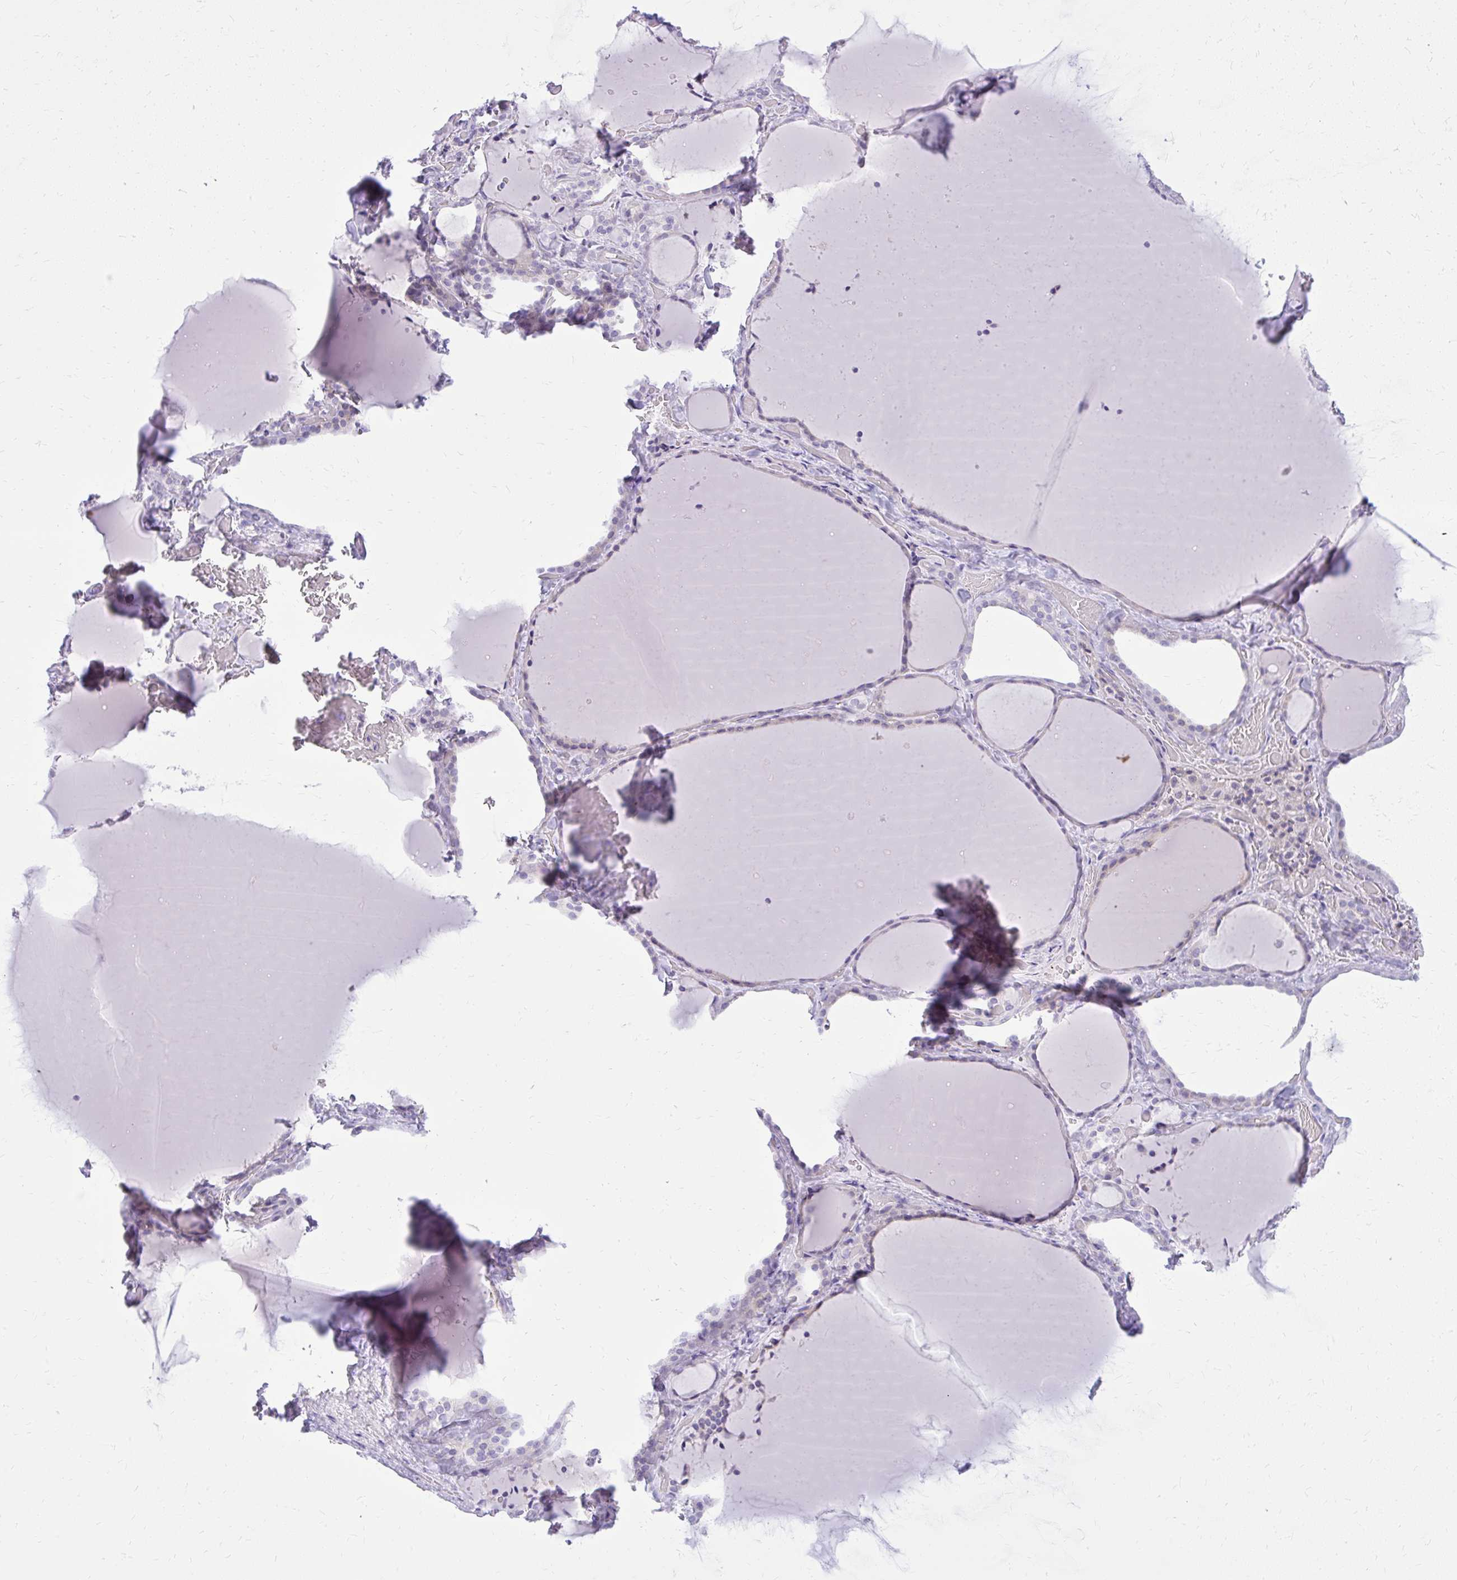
{"staining": {"intensity": "negative", "quantity": "none", "location": "none"}, "tissue": "thyroid gland", "cell_type": "Glandular cells", "image_type": "normal", "snomed": [{"axis": "morphology", "description": "Normal tissue, NOS"}, {"axis": "topography", "description": "Thyroid gland"}], "caption": "Glandular cells show no significant positivity in benign thyroid gland. (Stains: DAB immunohistochemistry (IHC) with hematoxylin counter stain, Microscopy: brightfield microscopy at high magnification).", "gene": "PRAP1", "patient": {"sex": "female", "age": 36}}